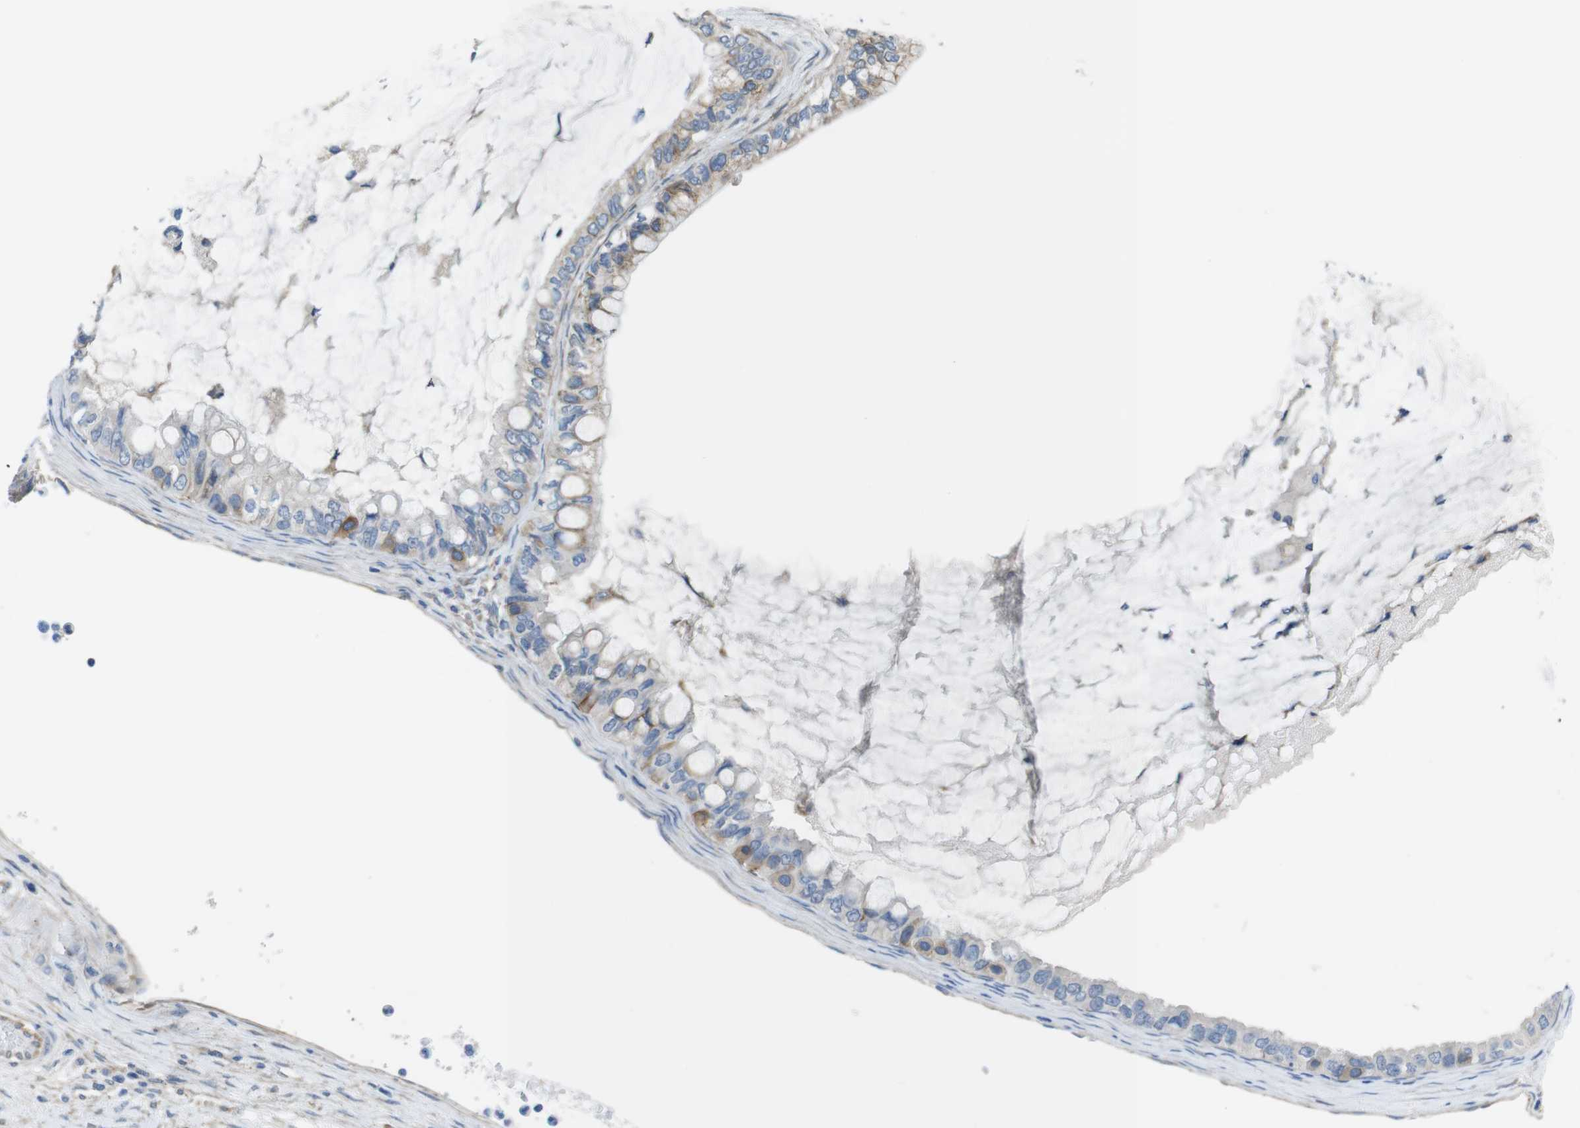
{"staining": {"intensity": "moderate", "quantity": "<25%", "location": "cytoplasmic/membranous"}, "tissue": "ovarian cancer", "cell_type": "Tumor cells", "image_type": "cancer", "snomed": [{"axis": "morphology", "description": "Cystadenocarcinoma, mucinous, NOS"}, {"axis": "topography", "description": "Ovary"}], "caption": "High-power microscopy captured an immunohistochemistry photomicrograph of ovarian cancer (mucinous cystadenocarcinoma), revealing moderate cytoplasmic/membranous positivity in approximately <25% of tumor cells. (Stains: DAB (3,3'-diaminobenzidine) in brown, nuclei in blue, Microscopy: brightfield microscopy at high magnification).", "gene": "CDH8", "patient": {"sex": "female", "age": 80}}